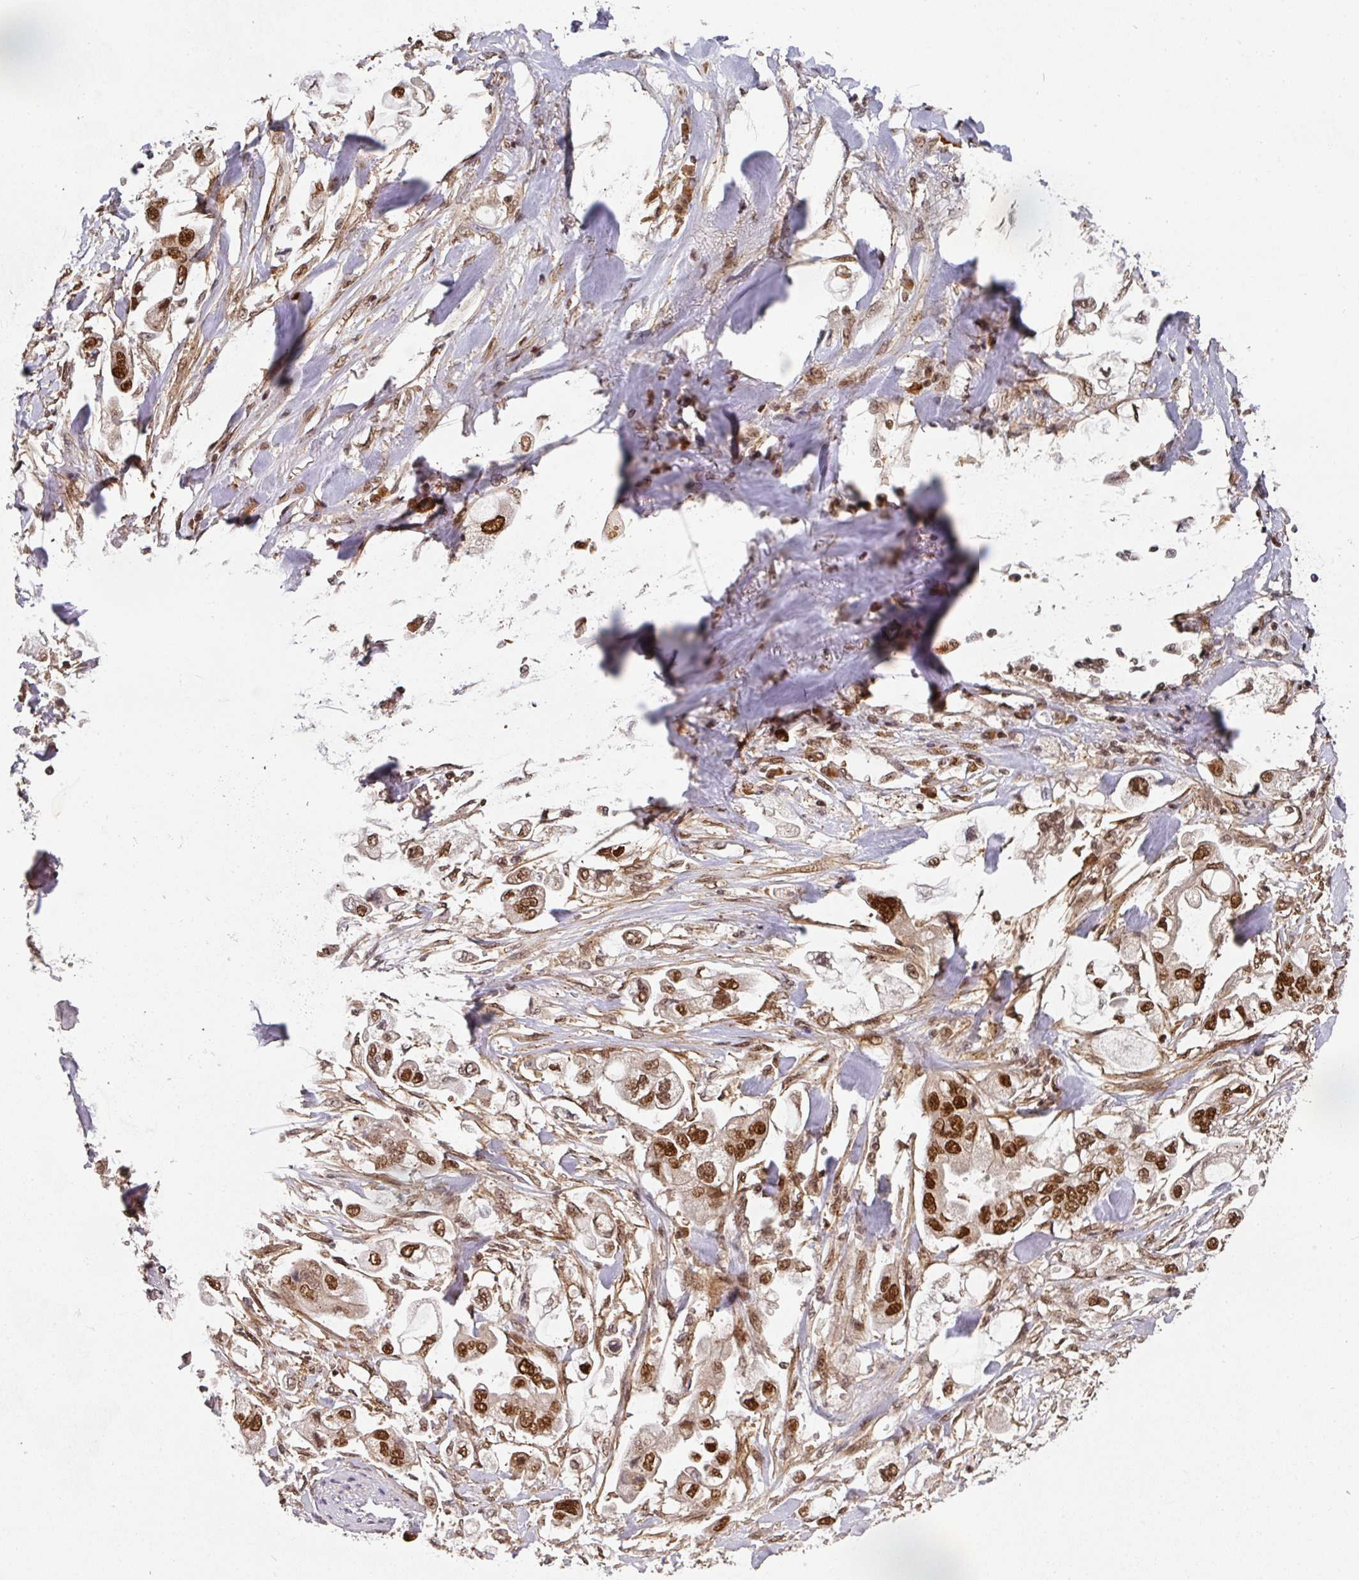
{"staining": {"intensity": "strong", "quantity": ">75%", "location": "nuclear"}, "tissue": "stomach cancer", "cell_type": "Tumor cells", "image_type": "cancer", "snomed": [{"axis": "morphology", "description": "Adenocarcinoma, NOS"}, {"axis": "topography", "description": "Stomach"}], "caption": "There is high levels of strong nuclear staining in tumor cells of adenocarcinoma (stomach), as demonstrated by immunohistochemical staining (brown color).", "gene": "DIDO1", "patient": {"sex": "male", "age": 62}}